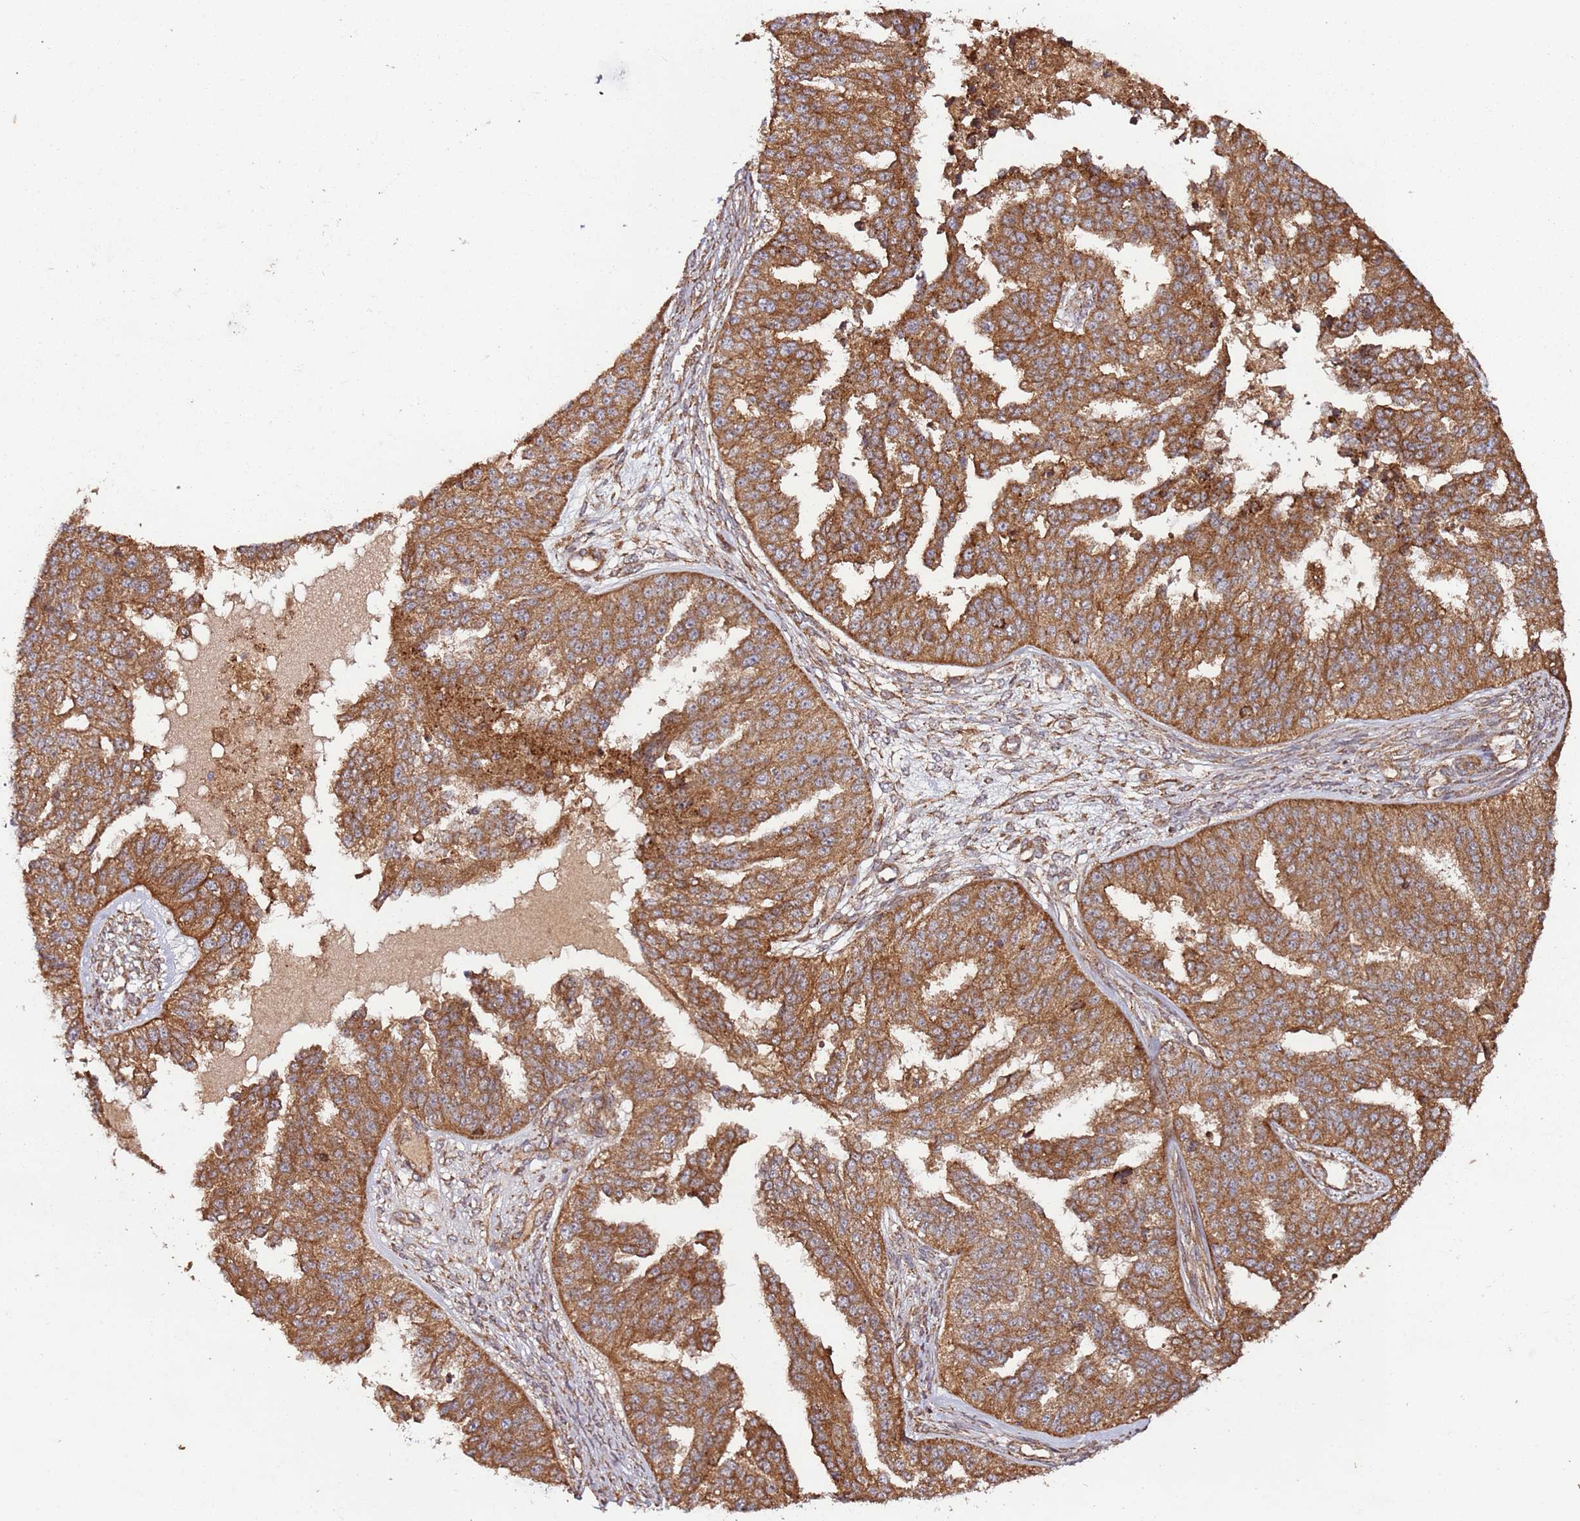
{"staining": {"intensity": "moderate", "quantity": ">75%", "location": "cytoplasmic/membranous"}, "tissue": "ovarian cancer", "cell_type": "Tumor cells", "image_type": "cancer", "snomed": [{"axis": "morphology", "description": "Cystadenocarcinoma, serous, NOS"}, {"axis": "topography", "description": "Ovary"}], "caption": "An immunohistochemistry photomicrograph of tumor tissue is shown. Protein staining in brown labels moderate cytoplasmic/membranous positivity in serous cystadenocarcinoma (ovarian) within tumor cells.", "gene": "FAM186A", "patient": {"sex": "female", "age": 58}}